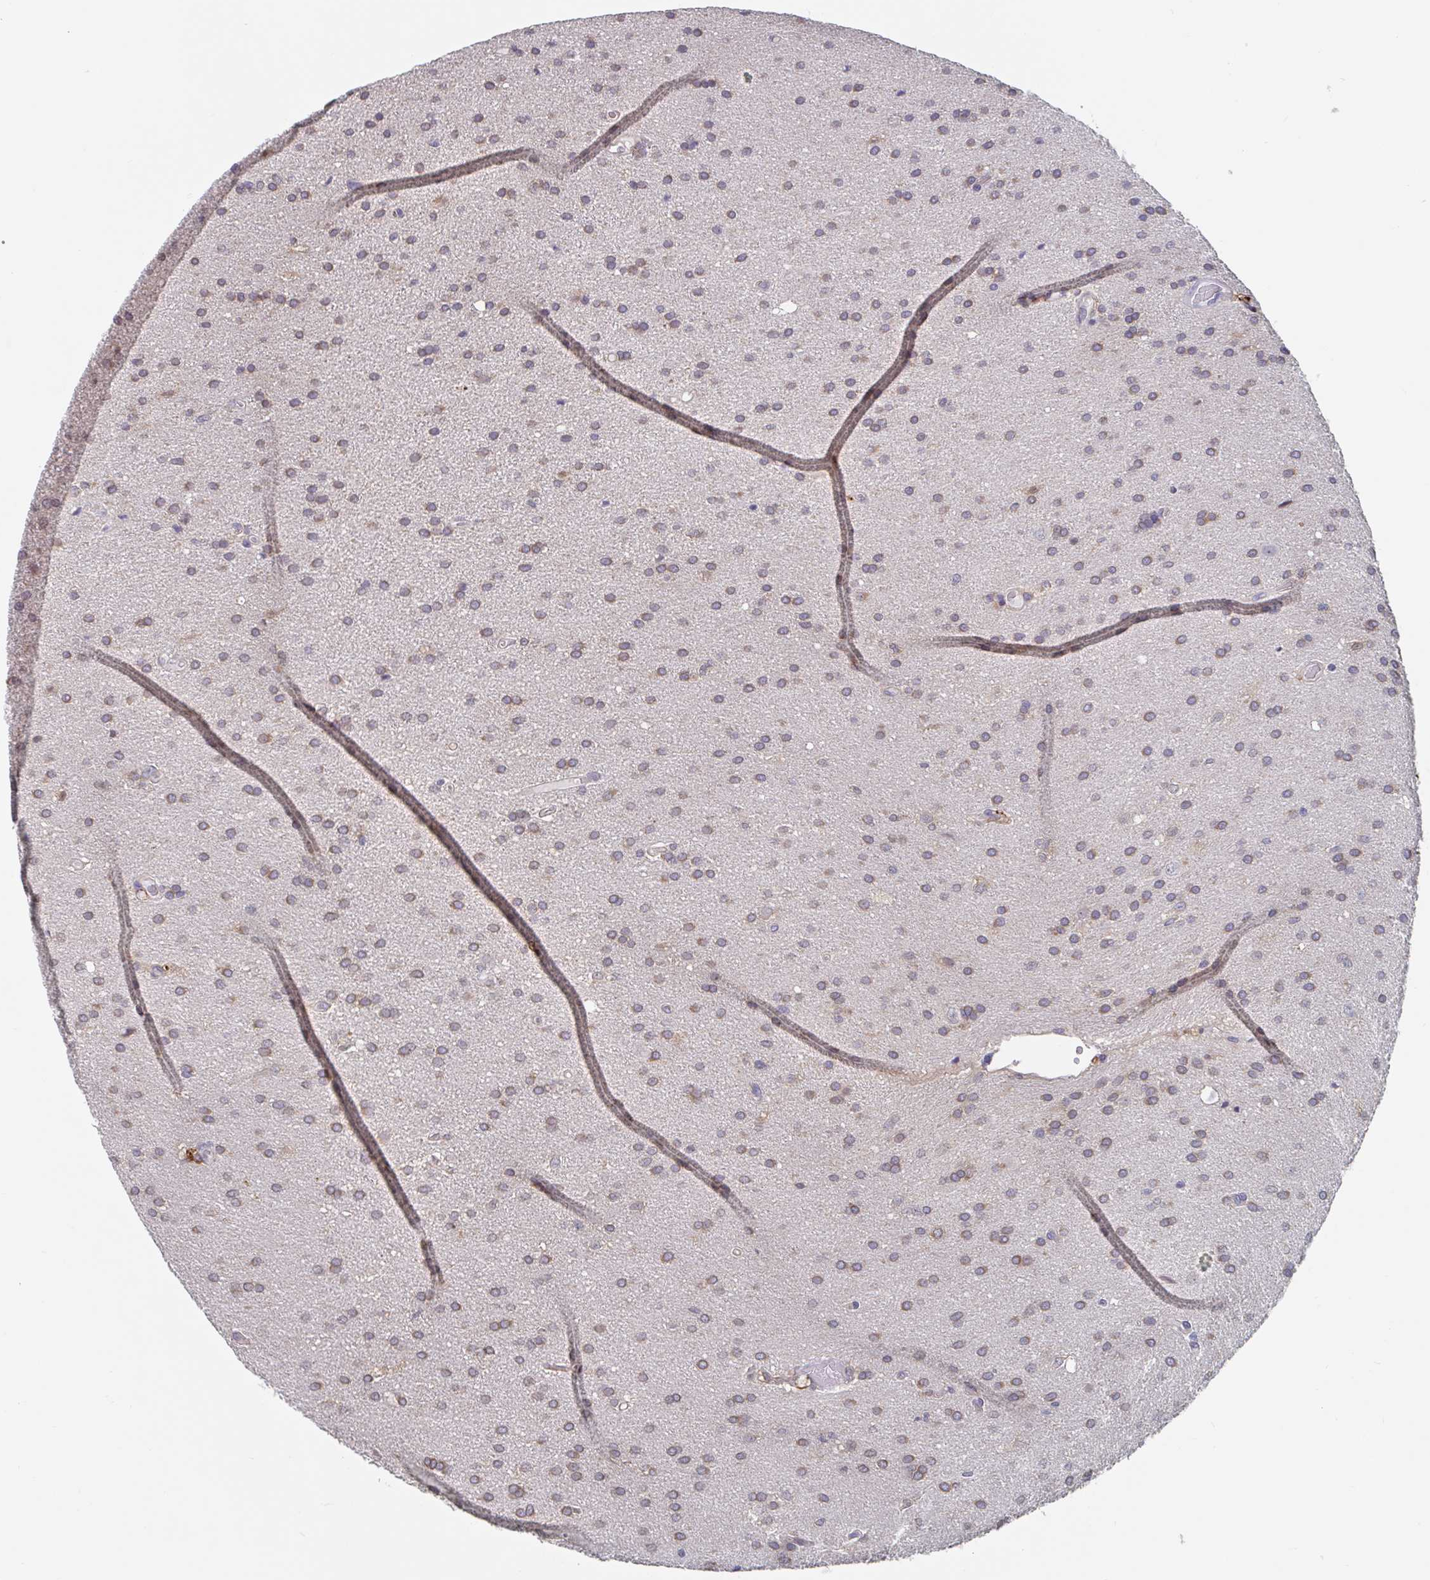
{"staining": {"intensity": "moderate", "quantity": ">75%", "location": "cytoplasmic/membranous"}, "tissue": "glioma", "cell_type": "Tumor cells", "image_type": "cancer", "snomed": [{"axis": "morphology", "description": "Glioma, malignant, Low grade"}, {"axis": "topography", "description": "Brain"}], "caption": "Glioma was stained to show a protein in brown. There is medium levels of moderate cytoplasmic/membranous expression in about >75% of tumor cells.", "gene": "SNX8", "patient": {"sex": "female", "age": 54}}